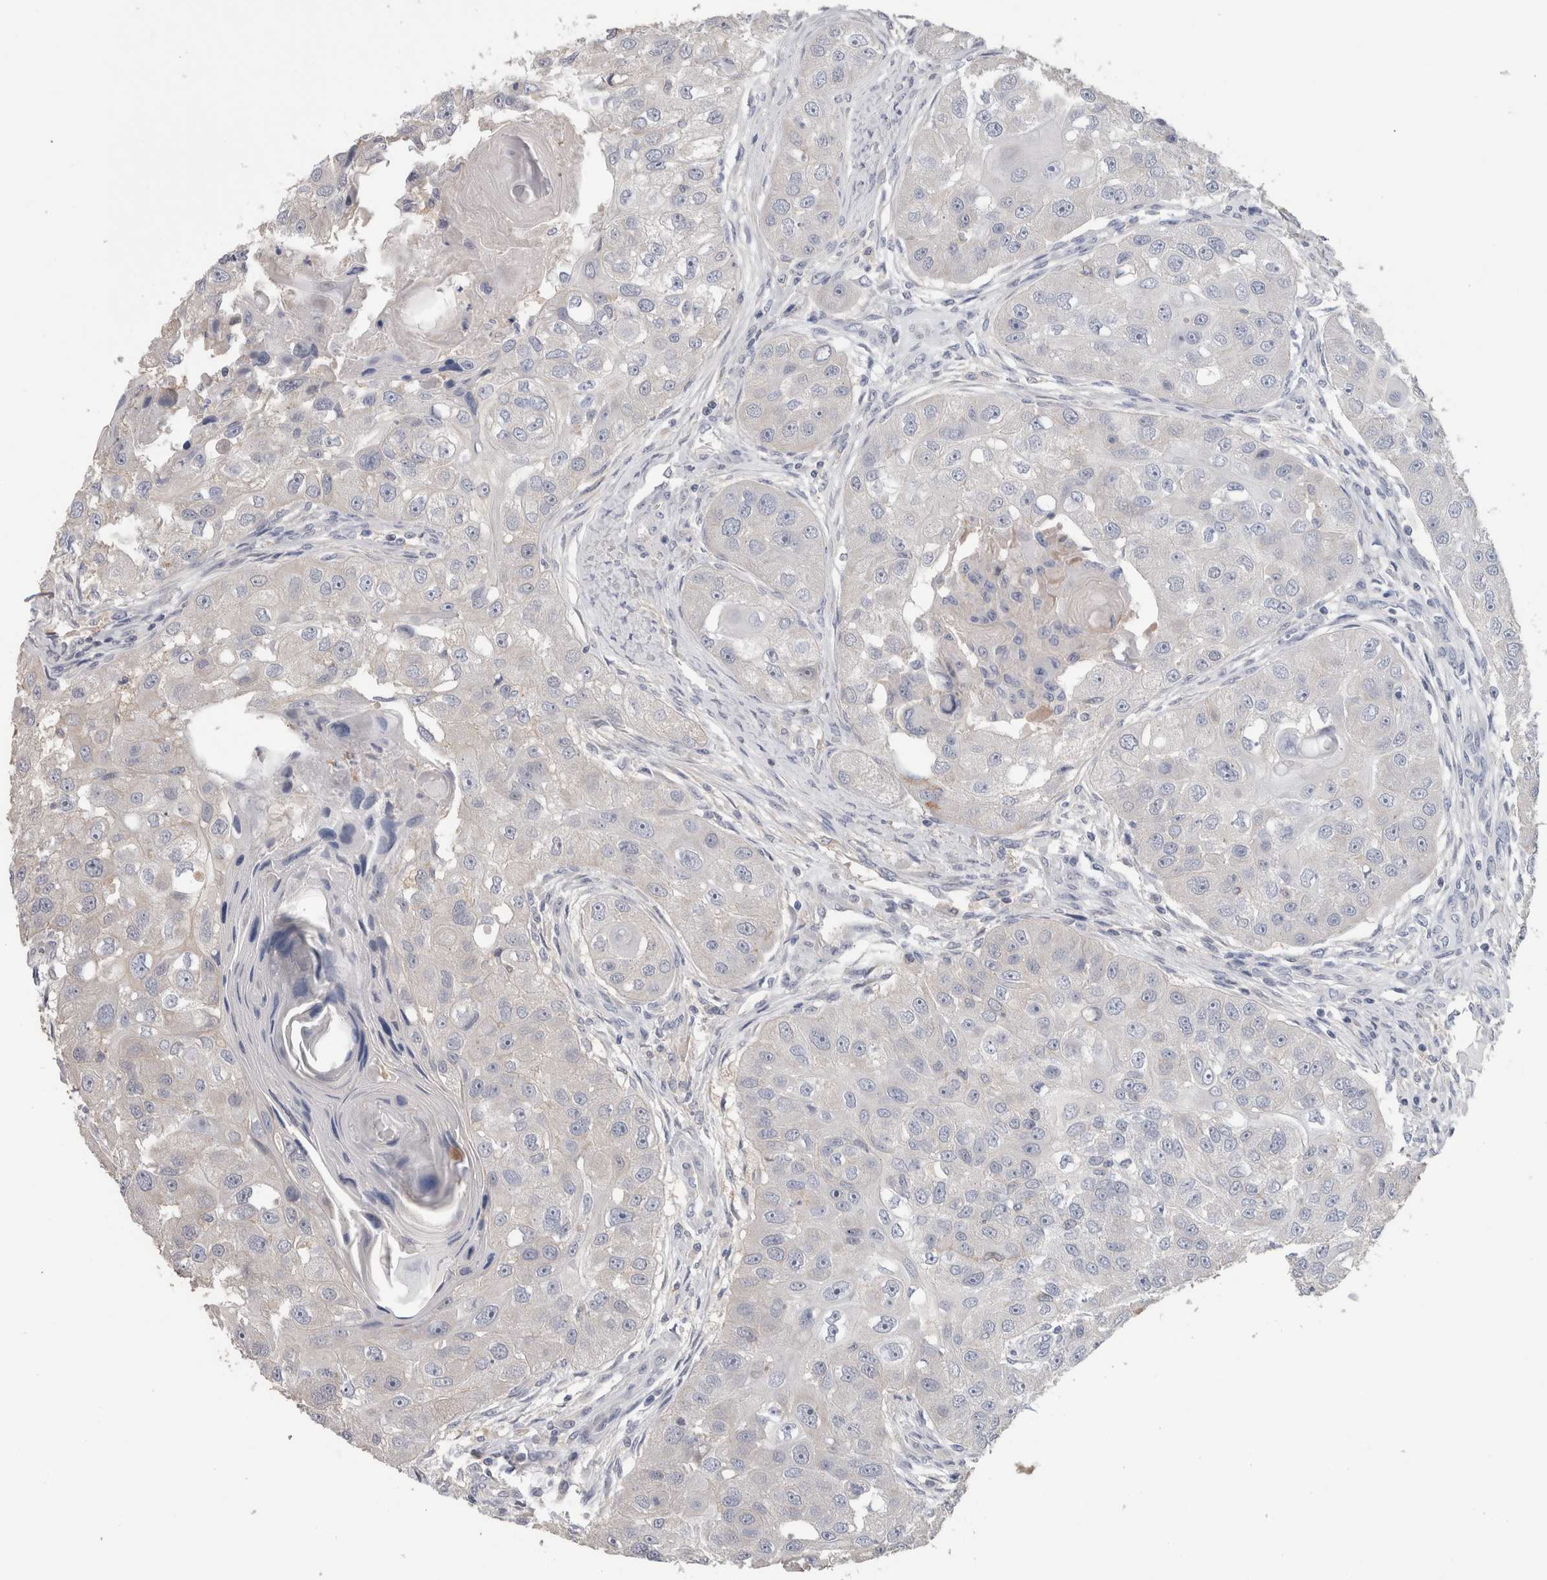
{"staining": {"intensity": "negative", "quantity": "none", "location": "none"}, "tissue": "head and neck cancer", "cell_type": "Tumor cells", "image_type": "cancer", "snomed": [{"axis": "morphology", "description": "Normal tissue, NOS"}, {"axis": "morphology", "description": "Squamous cell carcinoma, NOS"}, {"axis": "topography", "description": "Skeletal muscle"}, {"axis": "topography", "description": "Head-Neck"}], "caption": "DAB immunohistochemical staining of head and neck squamous cell carcinoma shows no significant positivity in tumor cells.", "gene": "SCRN1", "patient": {"sex": "male", "age": 51}}